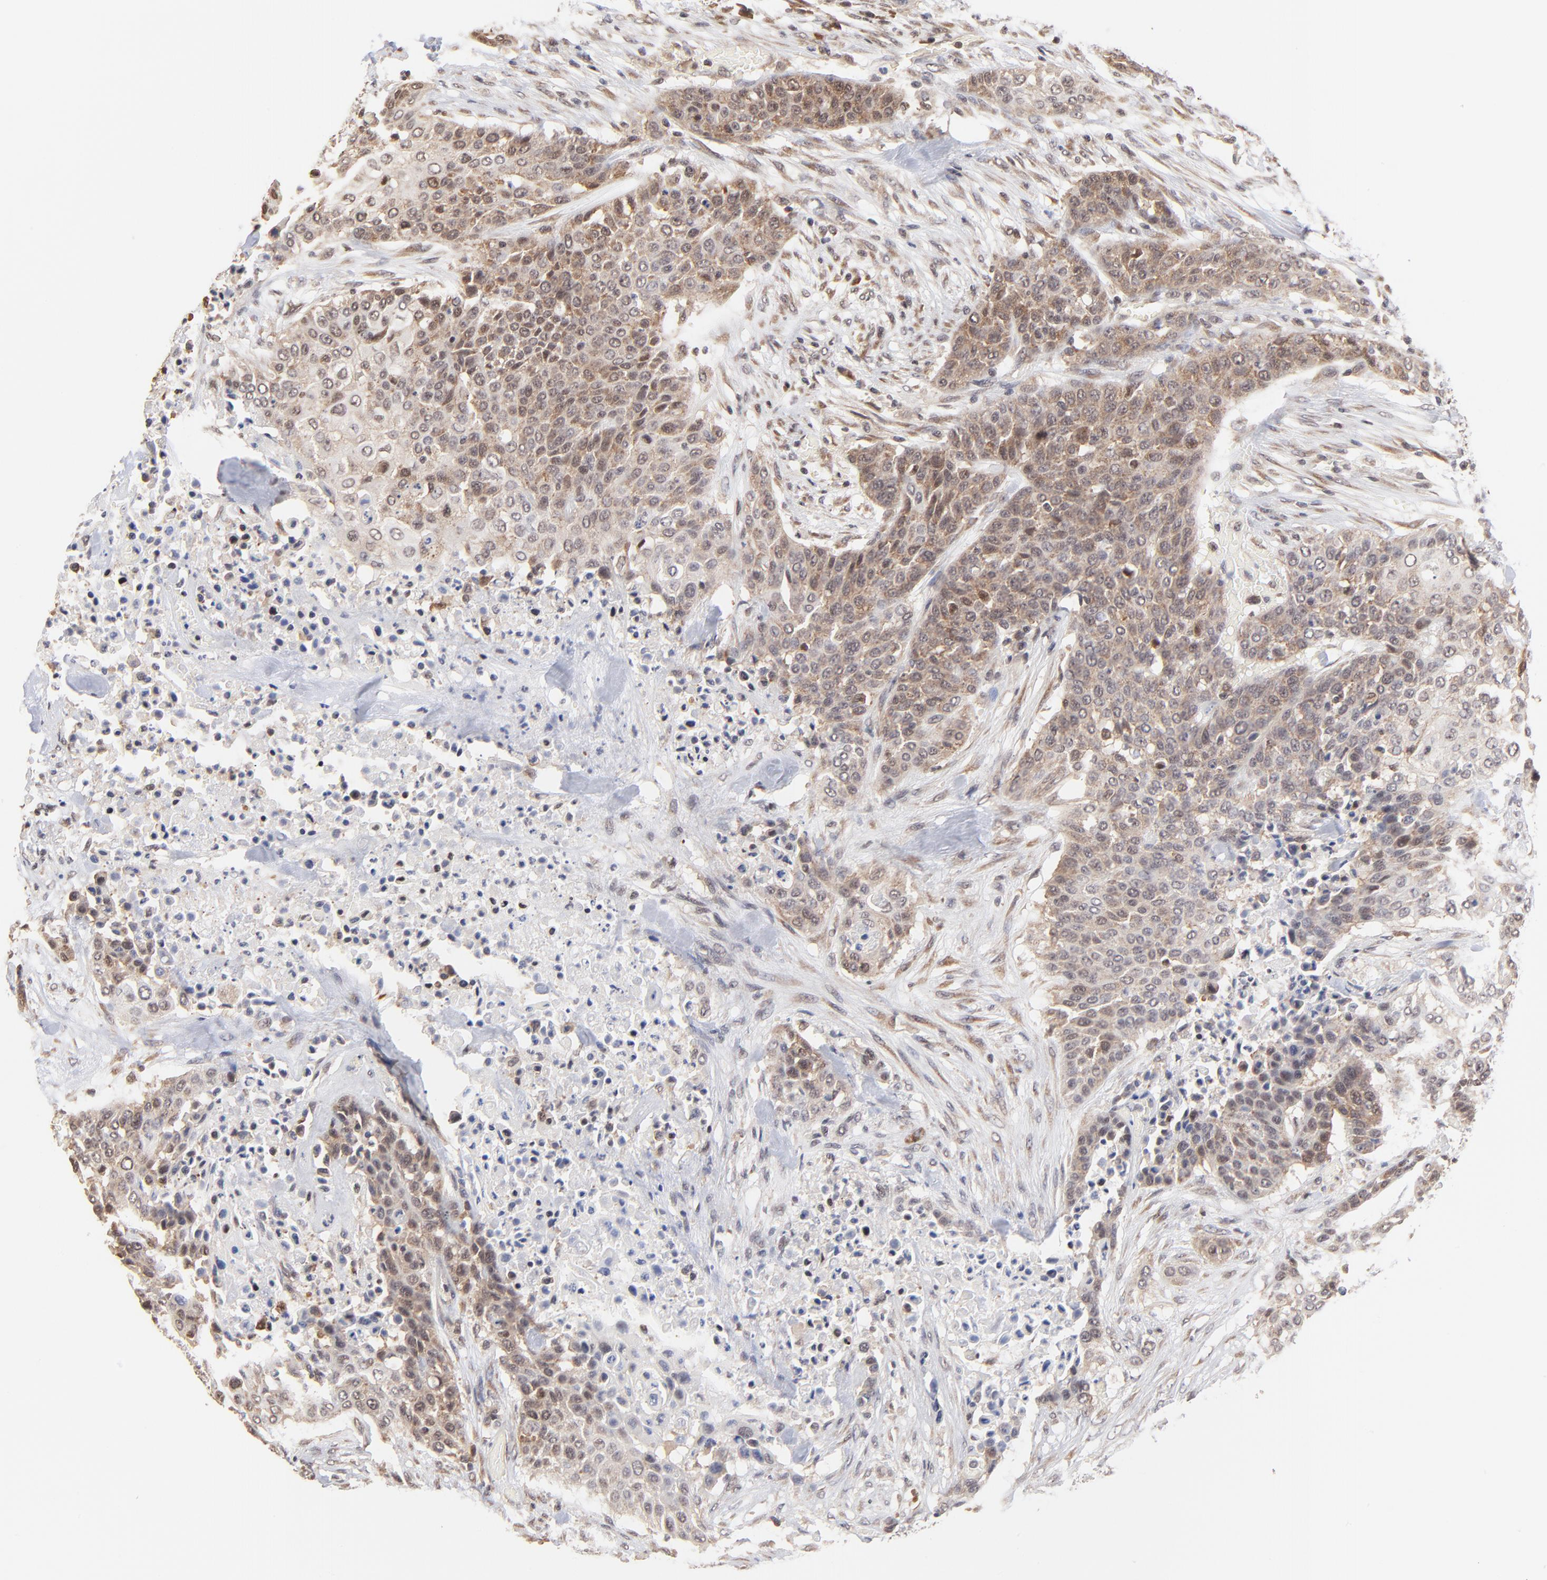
{"staining": {"intensity": "weak", "quantity": "25%-75%", "location": "cytoplasmic/membranous,nuclear"}, "tissue": "urothelial cancer", "cell_type": "Tumor cells", "image_type": "cancer", "snomed": [{"axis": "morphology", "description": "Urothelial carcinoma, High grade"}, {"axis": "topography", "description": "Urinary bladder"}], "caption": "Urothelial carcinoma (high-grade) tissue displays weak cytoplasmic/membranous and nuclear expression in about 25%-75% of tumor cells", "gene": "BRPF1", "patient": {"sex": "male", "age": 74}}